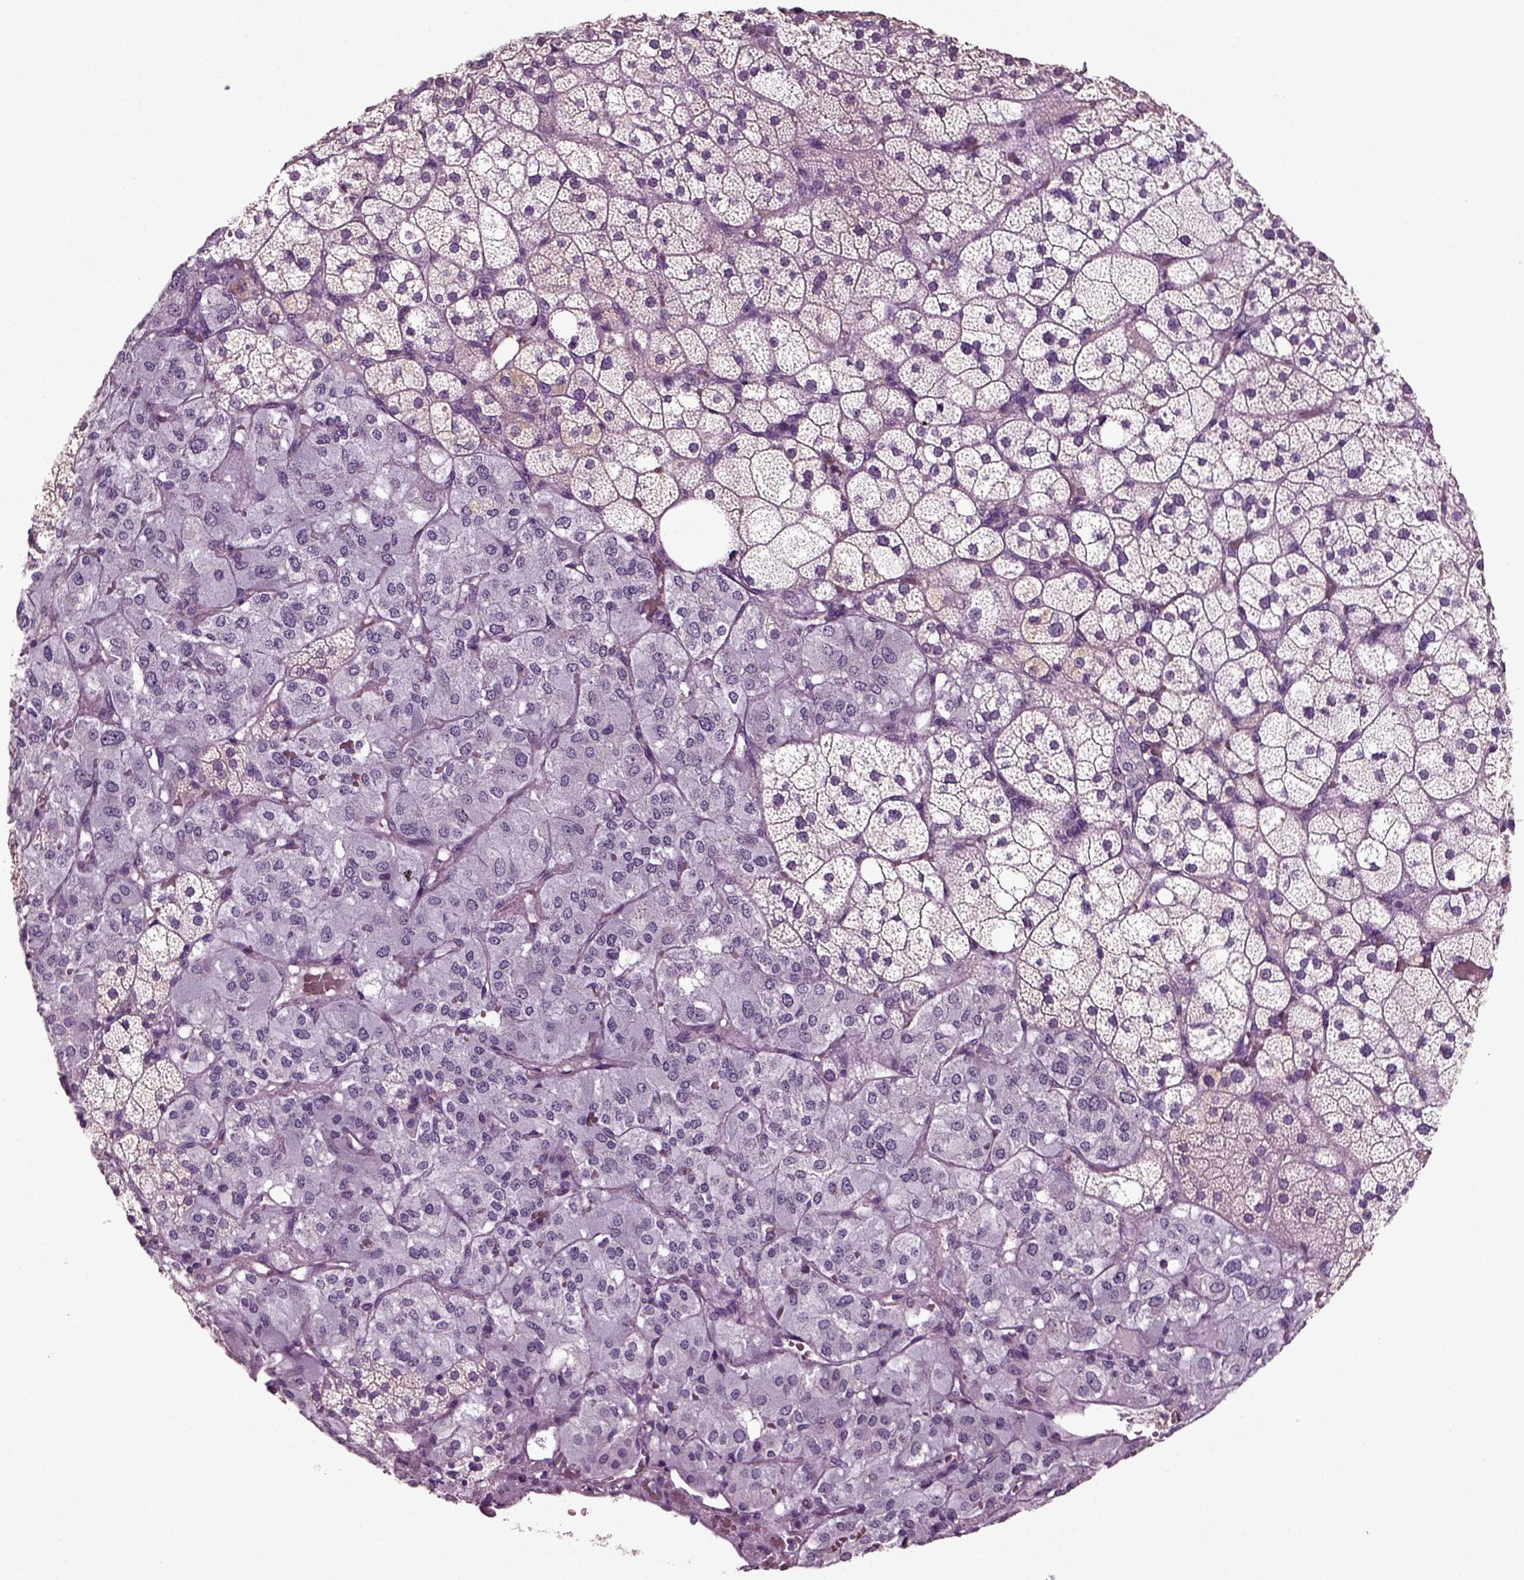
{"staining": {"intensity": "negative", "quantity": "none", "location": "none"}, "tissue": "adrenal gland", "cell_type": "Glandular cells", "image_type": "normal", "snomed": [{"axis": "morphology", "description": "Normal tissue, NOS"}, {"axis": "topography", "description": "Adrenal gland"}], "caption": "This is an immunohistochemistry histopathology image of benign adrenal gland. There is no expression in glandular cells.", "gene": "DEFB118", "patient": {"sex": "male", "age": 53}}